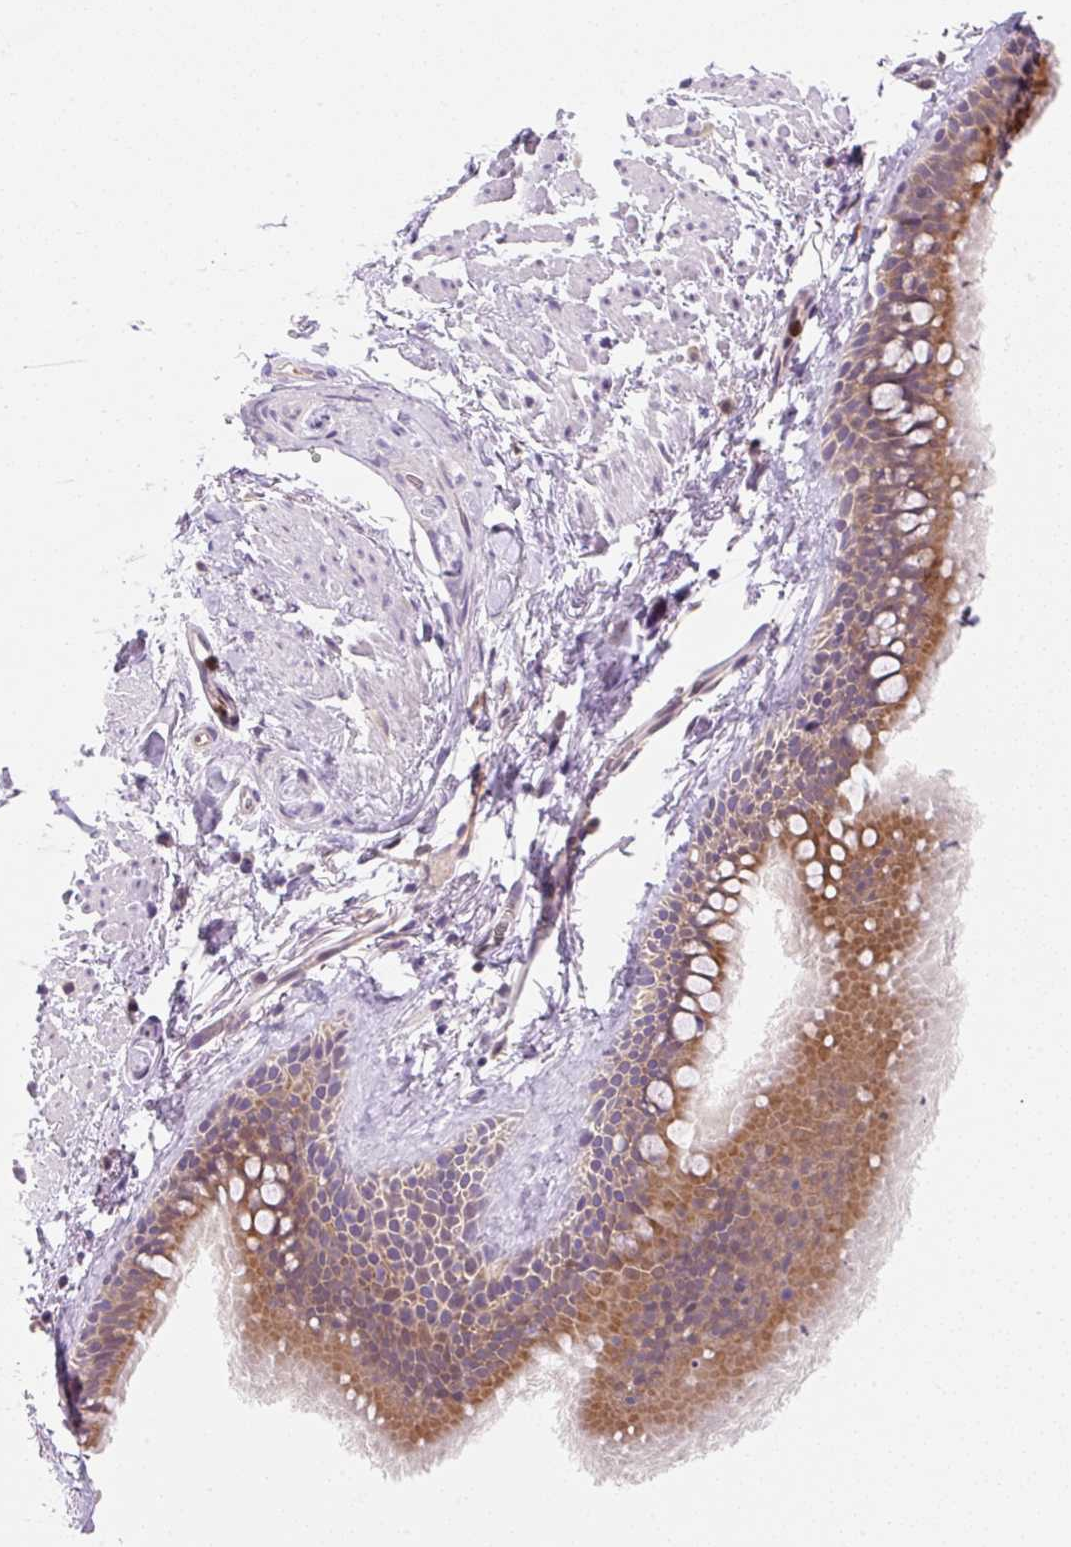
{"staining": {"intensity": "moderate", "quantity": ">75%", "location": "cytoplasmic/membranous"}, "tissue": "bronchus", "cell_type": "Respiratory epithelial cells", "image_type": "normal", "snomed": [{"axis": "morphology", "description": "Normal tissue, NOS"}, {"axis": "topography", "description": "Lymph node"}, {"axis": "topography", "description": "Cartilage tissue"}, {"axis": "topography", "description": "Bronchus"}], "caption": "A medium amount of moderate cytoplasmic/membranous positivity is identified in about >75% of respiratory epithelial cells in normal bronchus.", "gene": "OMA1", "patient": {"sex": "female", "age": 70}}